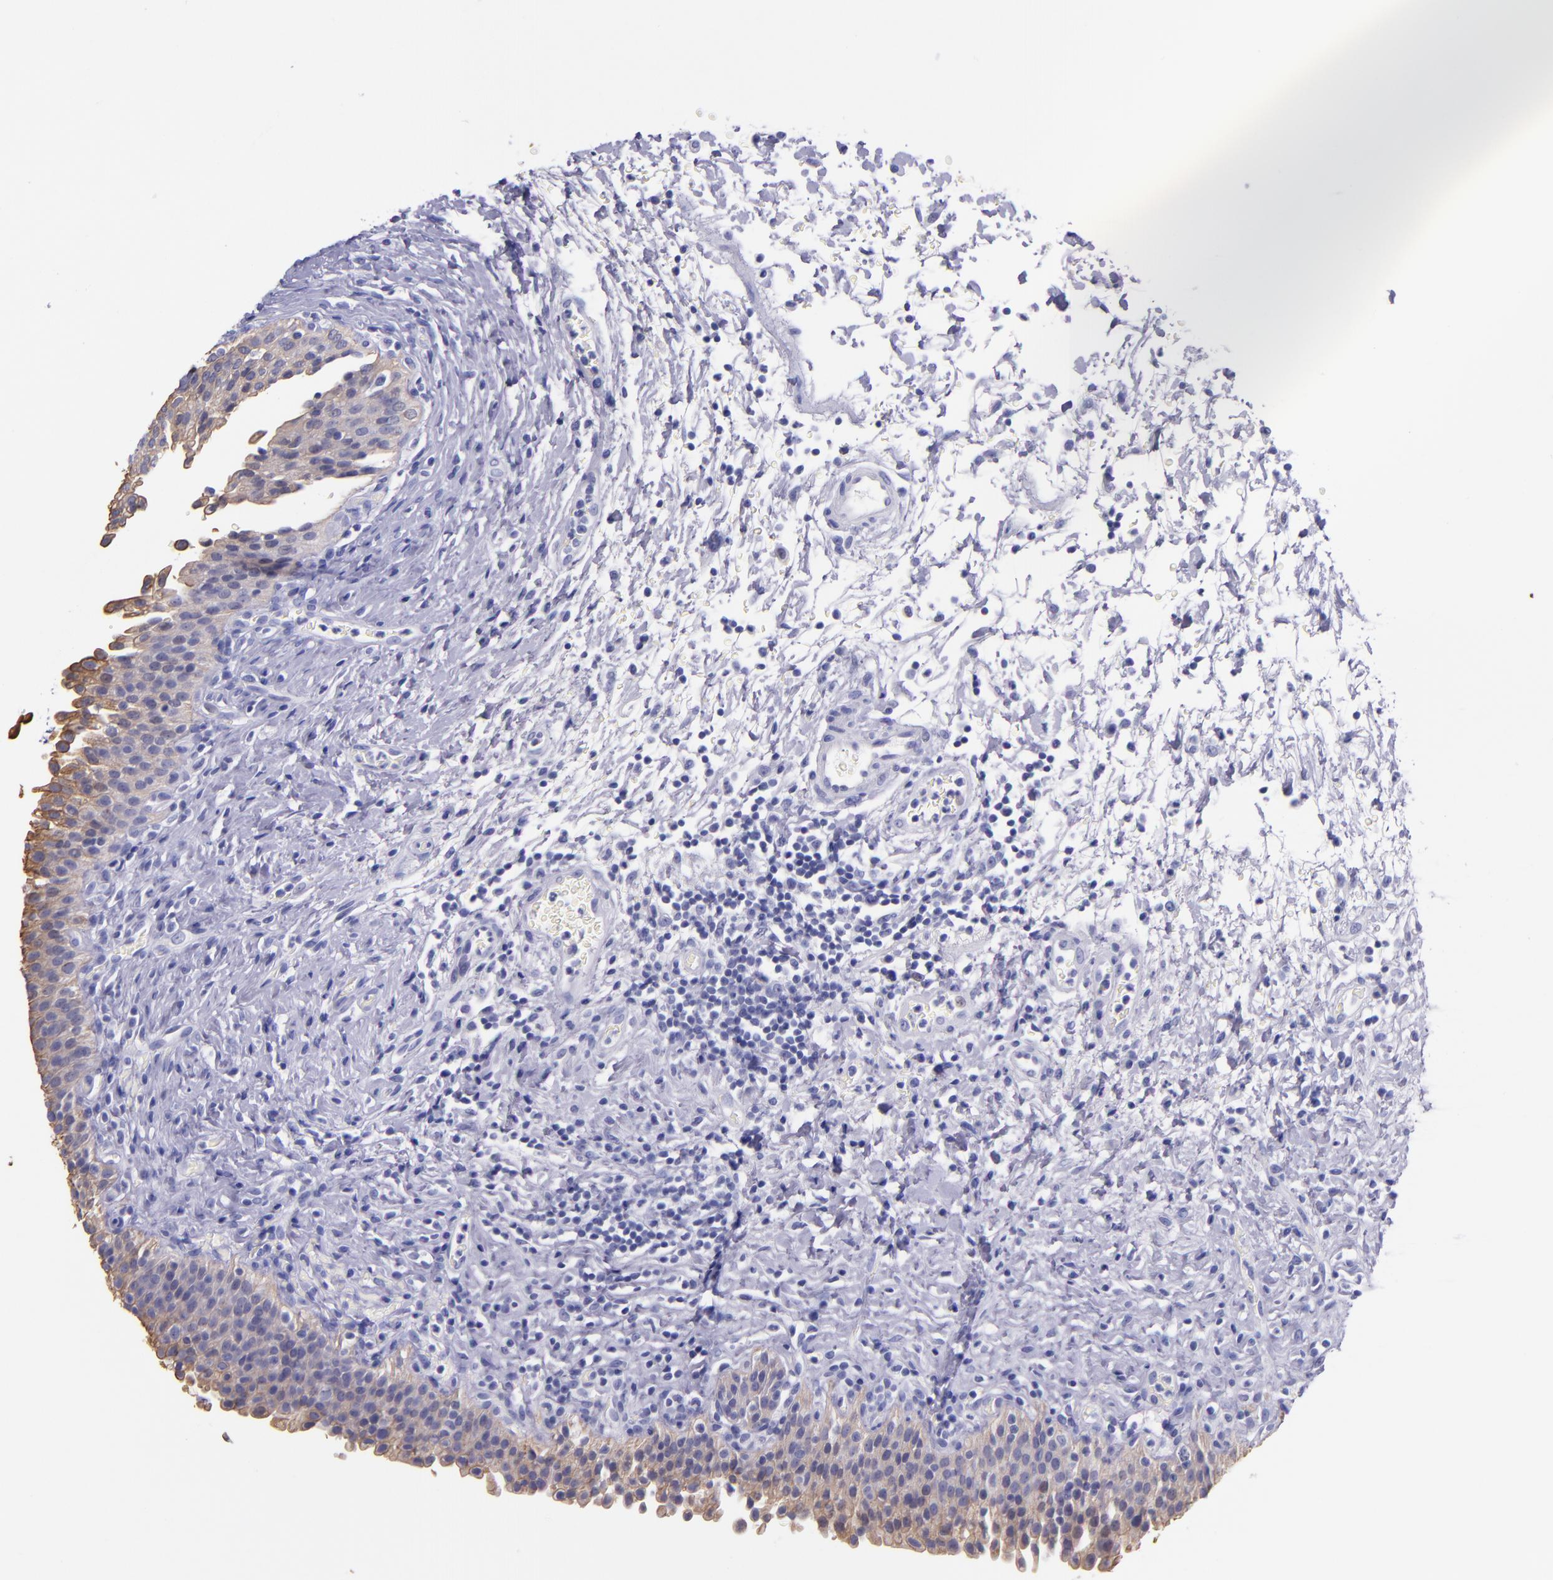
{"staining": {"intensity": "moderate", "quantity": ">75%", "location": "cytoplasmic/membranous"}, "tissue": "urinary bladder", "cell_type": "Urothelial cells", "image_type": "normal", "snomed": [{"axis": "morphology", "description": "Normal tissue, NOS"}, {"axis": "topography", "description": "Urinary bladder"}], "caption": "Moderate cytoplasmic/membranous expression for a protein is present in about >75% of urothelial cells of benign urinary bladder using immunohistochemistry.", "gene": "KRT4", "patient": {"sex": "male", "age": 51}}